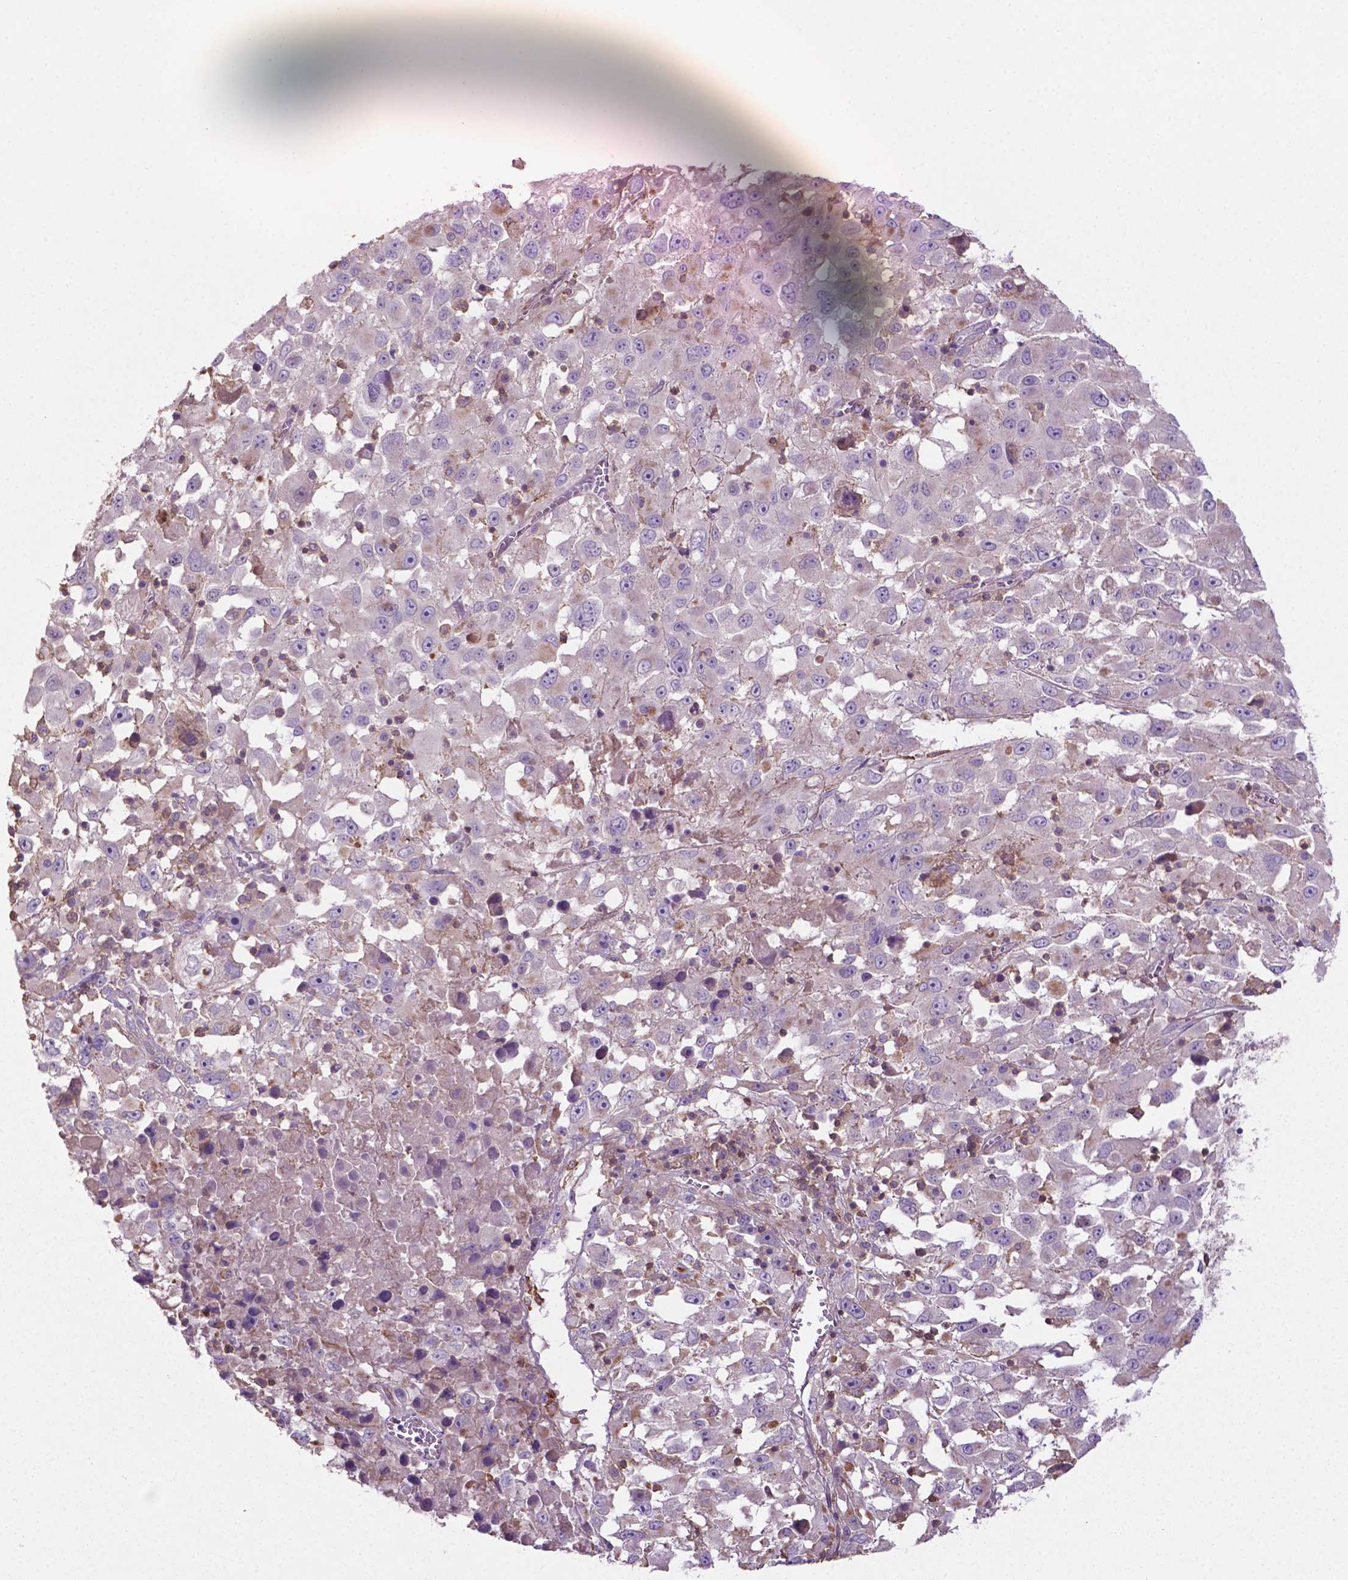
{"staining": {"intensity": "negative", "quantity": "none", "location": "none"}, "tissue": "melanoma", "cell_type": "Tumor cells", "image_type": "cancer", "snomed": [{"axis": "morphology", "description": "Malignant melanoma, Metastatic site"}, {"axis": "topography", "description": "Soft tissue"}], "caption": "An image of human melanoma is negative for staining in tumor cells. Brightfield microscopy of IHC stained with DAB (3,3'-diaminobenzidine) (brown) and hematoxylin (blue), captured at high magnification.", "gene": "BMP4", "patient": {"sex": "male", "age": 50}}